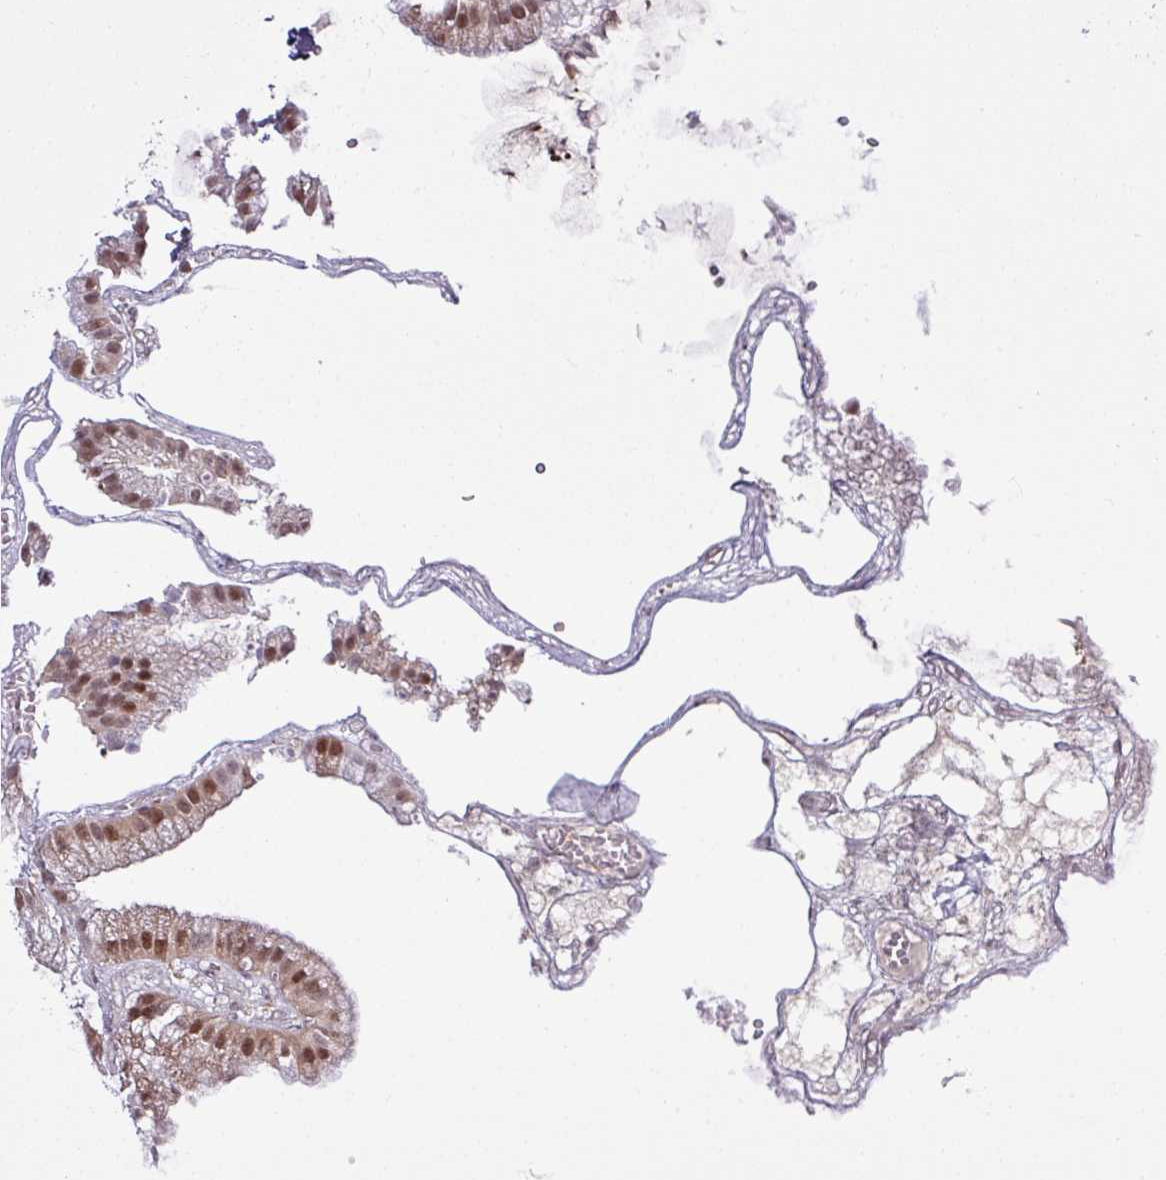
{"staining": {"intensity": "moderate", "quantity": ">75%", "location": "cytoplasmic/membranous,nuclear"}, "tissue": "gallbladder", "cell_type": "Glandular cells", "image_type": "normal", "snomed": [{"axis": "morphology", "description": "Normal tissue, NOS"}, {"axis": "topography", "description": "Gallbladder"}], "caption": "The micrograph shows a brown stain indicating the presence of a protein in the cytoplasmic/membranous,nuclear of glandular cells in gallbladder. The protein is shown in brown color, while the nuclei are stained blue.", "gene": "ITPKC", "patient": {"sex": "female", "age": 63}}